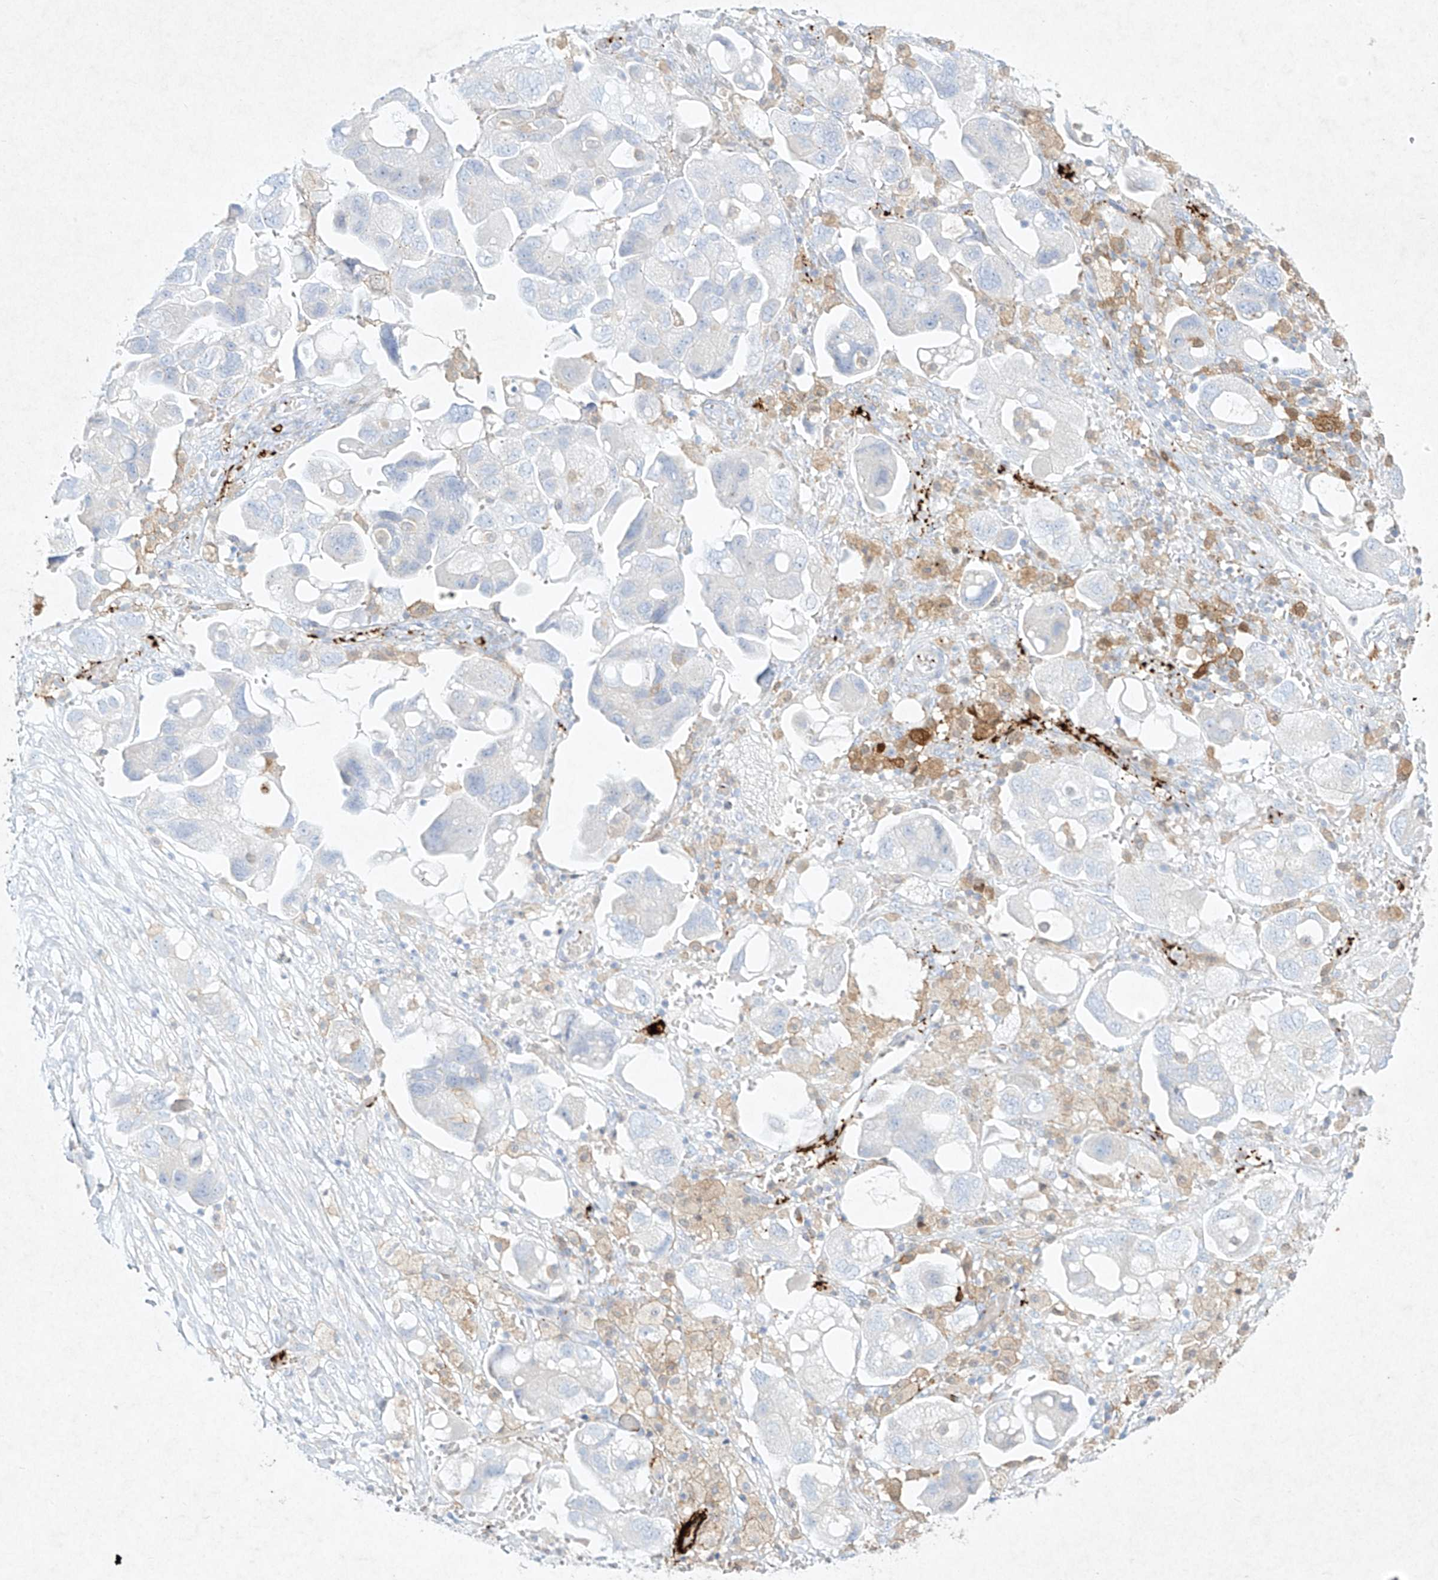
{"staining": {"intensity": "negative", "quantity": "none", "location": "none"}, "tissue": "ovarian cancer", "cell_type": "Tumor cells", "image_type": "cancer", "snomed": [{"axis": "morphology", "description": "Carcinoma, NOS"}, {"axis": "morphology", "description": "Cystadenocarcinoma, serous, NOS"}, {"axis": "topography", "description": "Ovary"}], "caption": "This histopathology image is of carcinoma (ovarian) stained with immunohistochemistry (IHC) to label a protein in brown with the nuclei are counter-stained blue. There is no staining in tumor cells. The staining is performed using DAB brown chromogen with nuclei counter-stained in using hematoxylin.", "gene": "PLEK", "patient": {"sex": "female", "age": 69}}